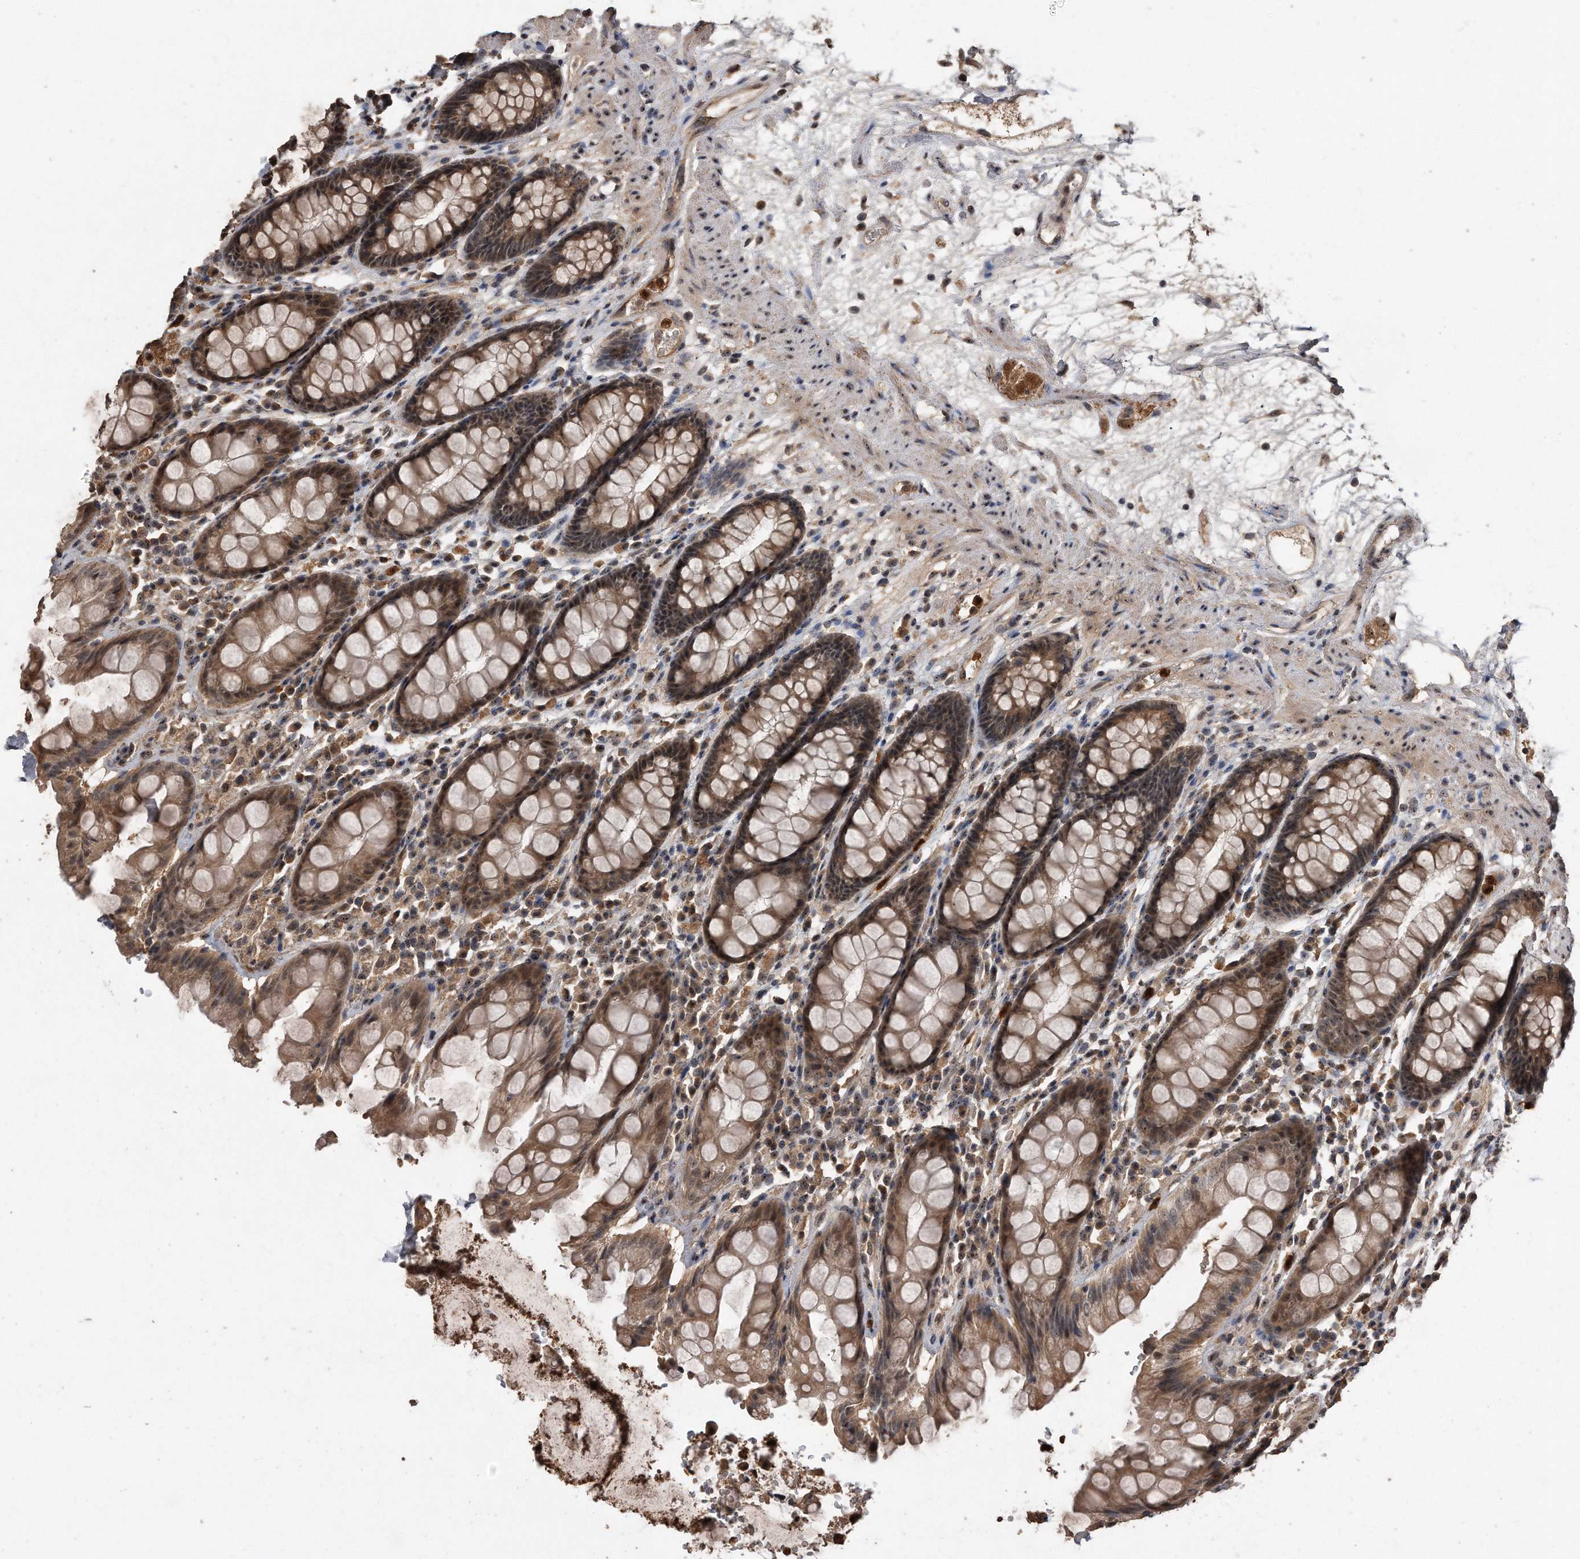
{"staining": {"intensity": "moderate", "quantity": ">75%", "location": "cytoplasmic/membranous,nuclear"}, "tissue": "rectum", "cell_type": "Glandular cells", "image_type": "normal", "snomed": [{"axis": "morphology", "description": "Normal tissue, NOS"}, {"axis": "topography", "description": "Rectum"}], "caption": "Rectum stained for a protein (brown) displays moderate cytoplasmic/membranous,nuclear positive expression in about >75% of glandular cells.", "gene": "PELO", "patient": {"sex": "male", "age": 64}}